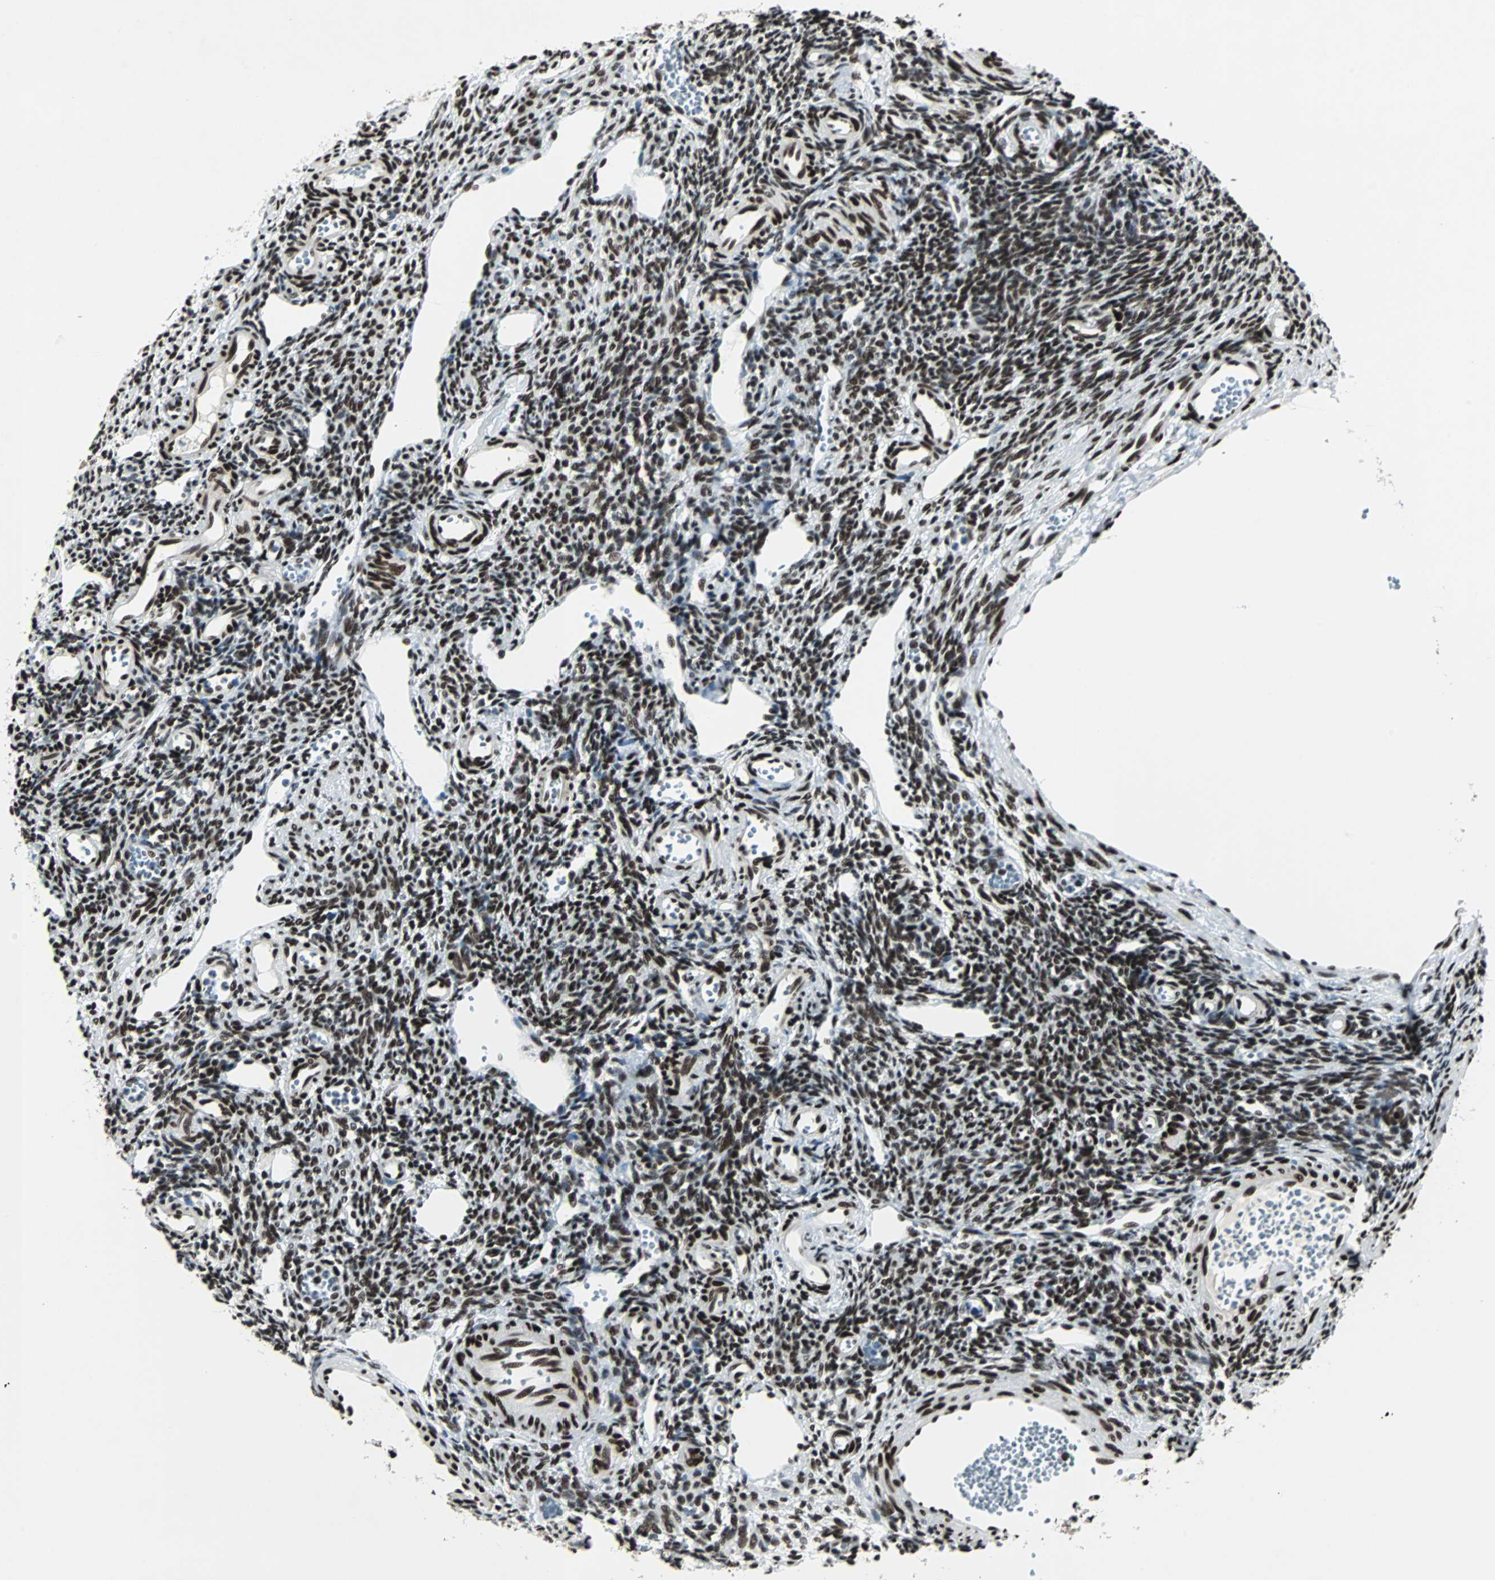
{"staining": {"intensity": "strong", "quantity": ">75%", "location": "nuclear"}, "tissue": "ovary", "cell_type": "Ovarian stroma cells", "image_type": "normal", "snomed": [{"axis": "morphology", "description": "Normal tissue, NOS"}, {"axis": "topography", "description": "Ovary"}], "caption": "A micrograph of ovary stained for a protein demonstrates strong nuclear brown staining in ovarian stroma cells.", "gene": "MEF2D", "patient": {"sex": "female", "age": 33}}